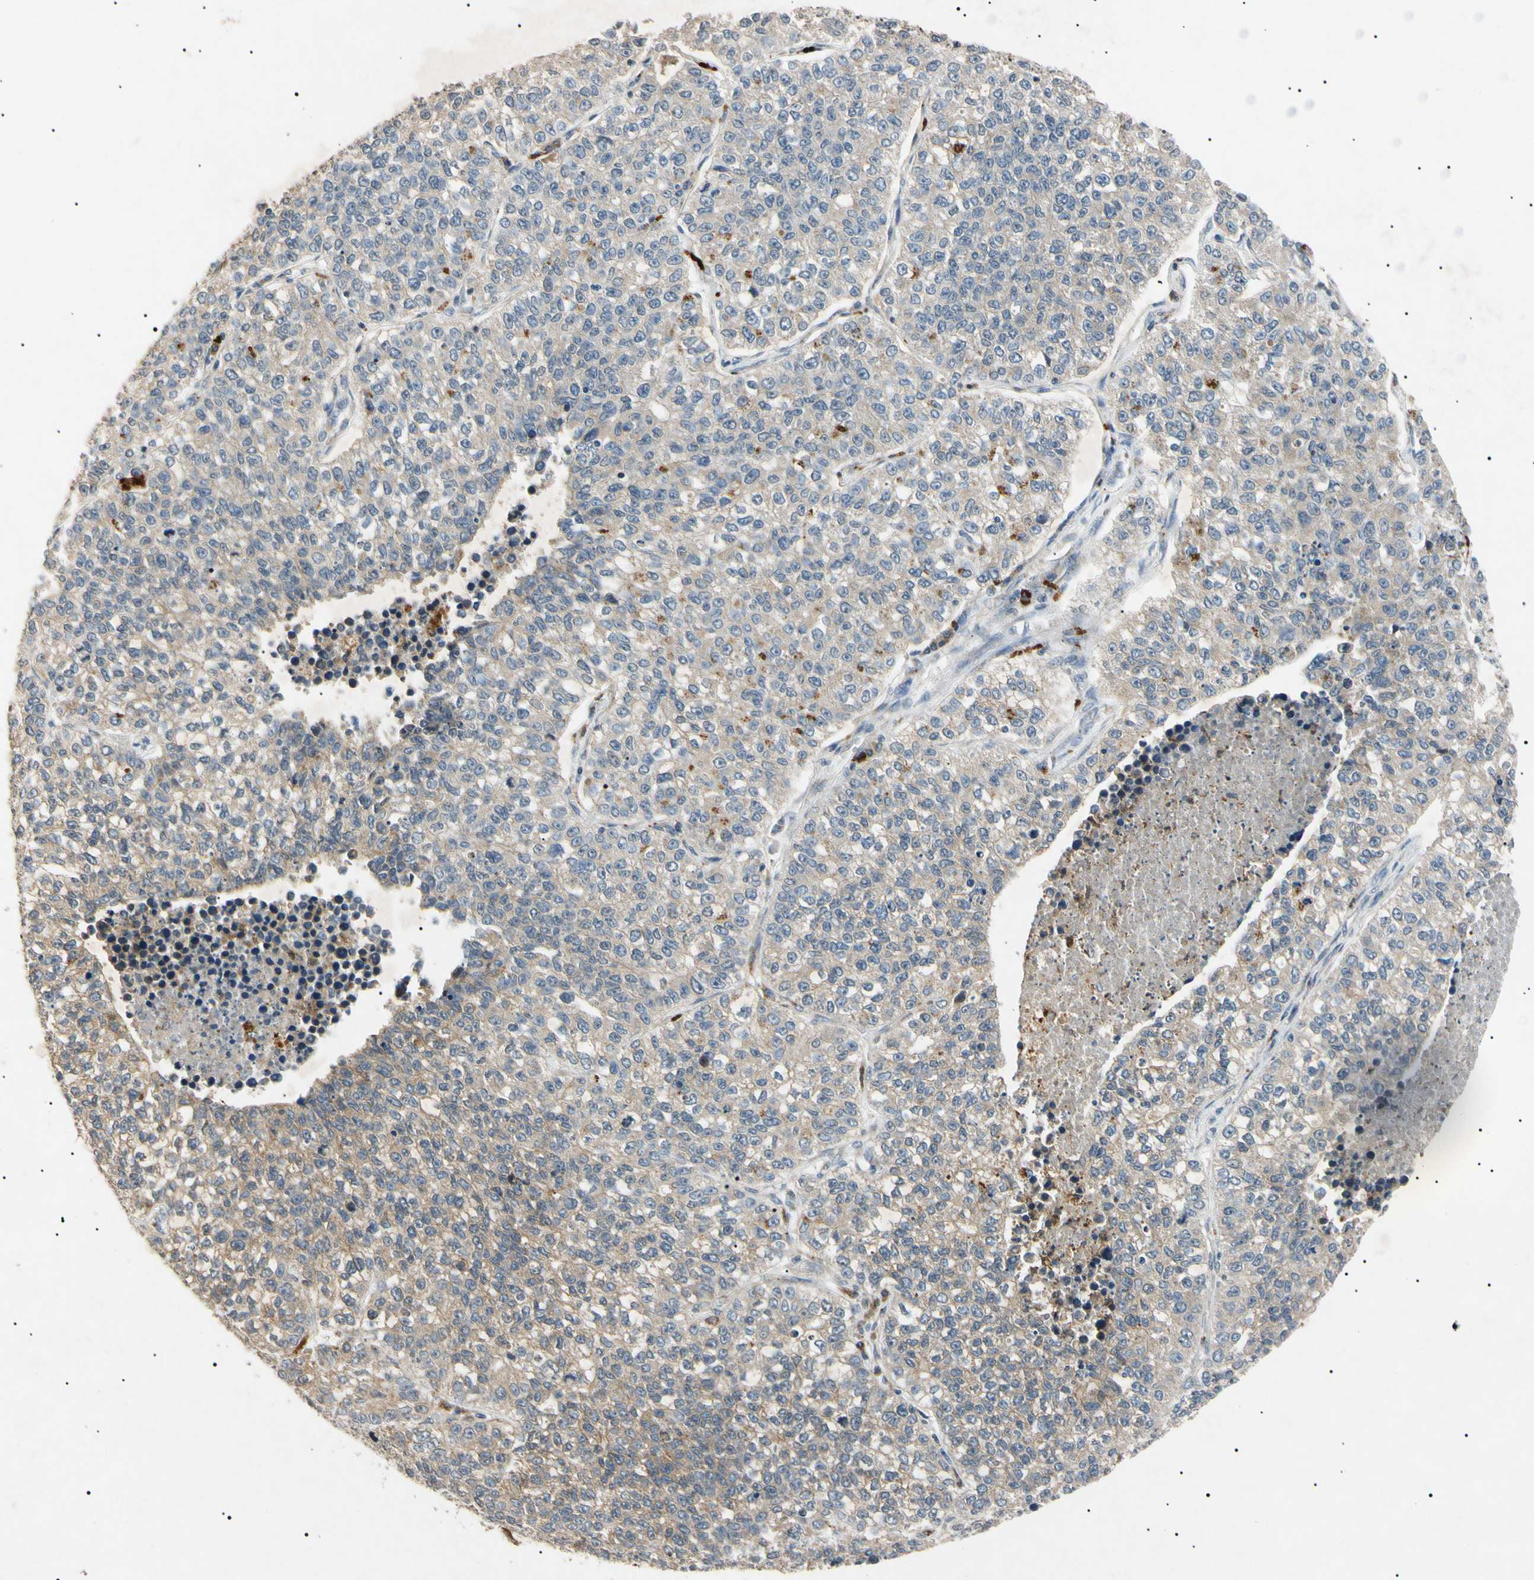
{"staining": {"intensity": "moderate", "quantity": "<25%", "location": "cytoplasmic/membranous"}, "tissue": "lung cancer", "cell_type": "Tumor cells", "image_type": "cancer", "snomed": [{"axis": "morphology", "description": "Adenocarcinoma, NOS"}, {"axis": "topography", "description": "Lung"}], "caption": "The immunohistochemical stain shows moderate cytoplasmic/membranous staining in tumor cells of lung cancer tissue. Using DAB (3,3'-diaminobenzidine) (brown) and hematoxylin (blue) stains, captured at high magnification using brightfield microscopy.", "gene": "TUBB4A", "patient": {"sex": "male", "age": 49}}